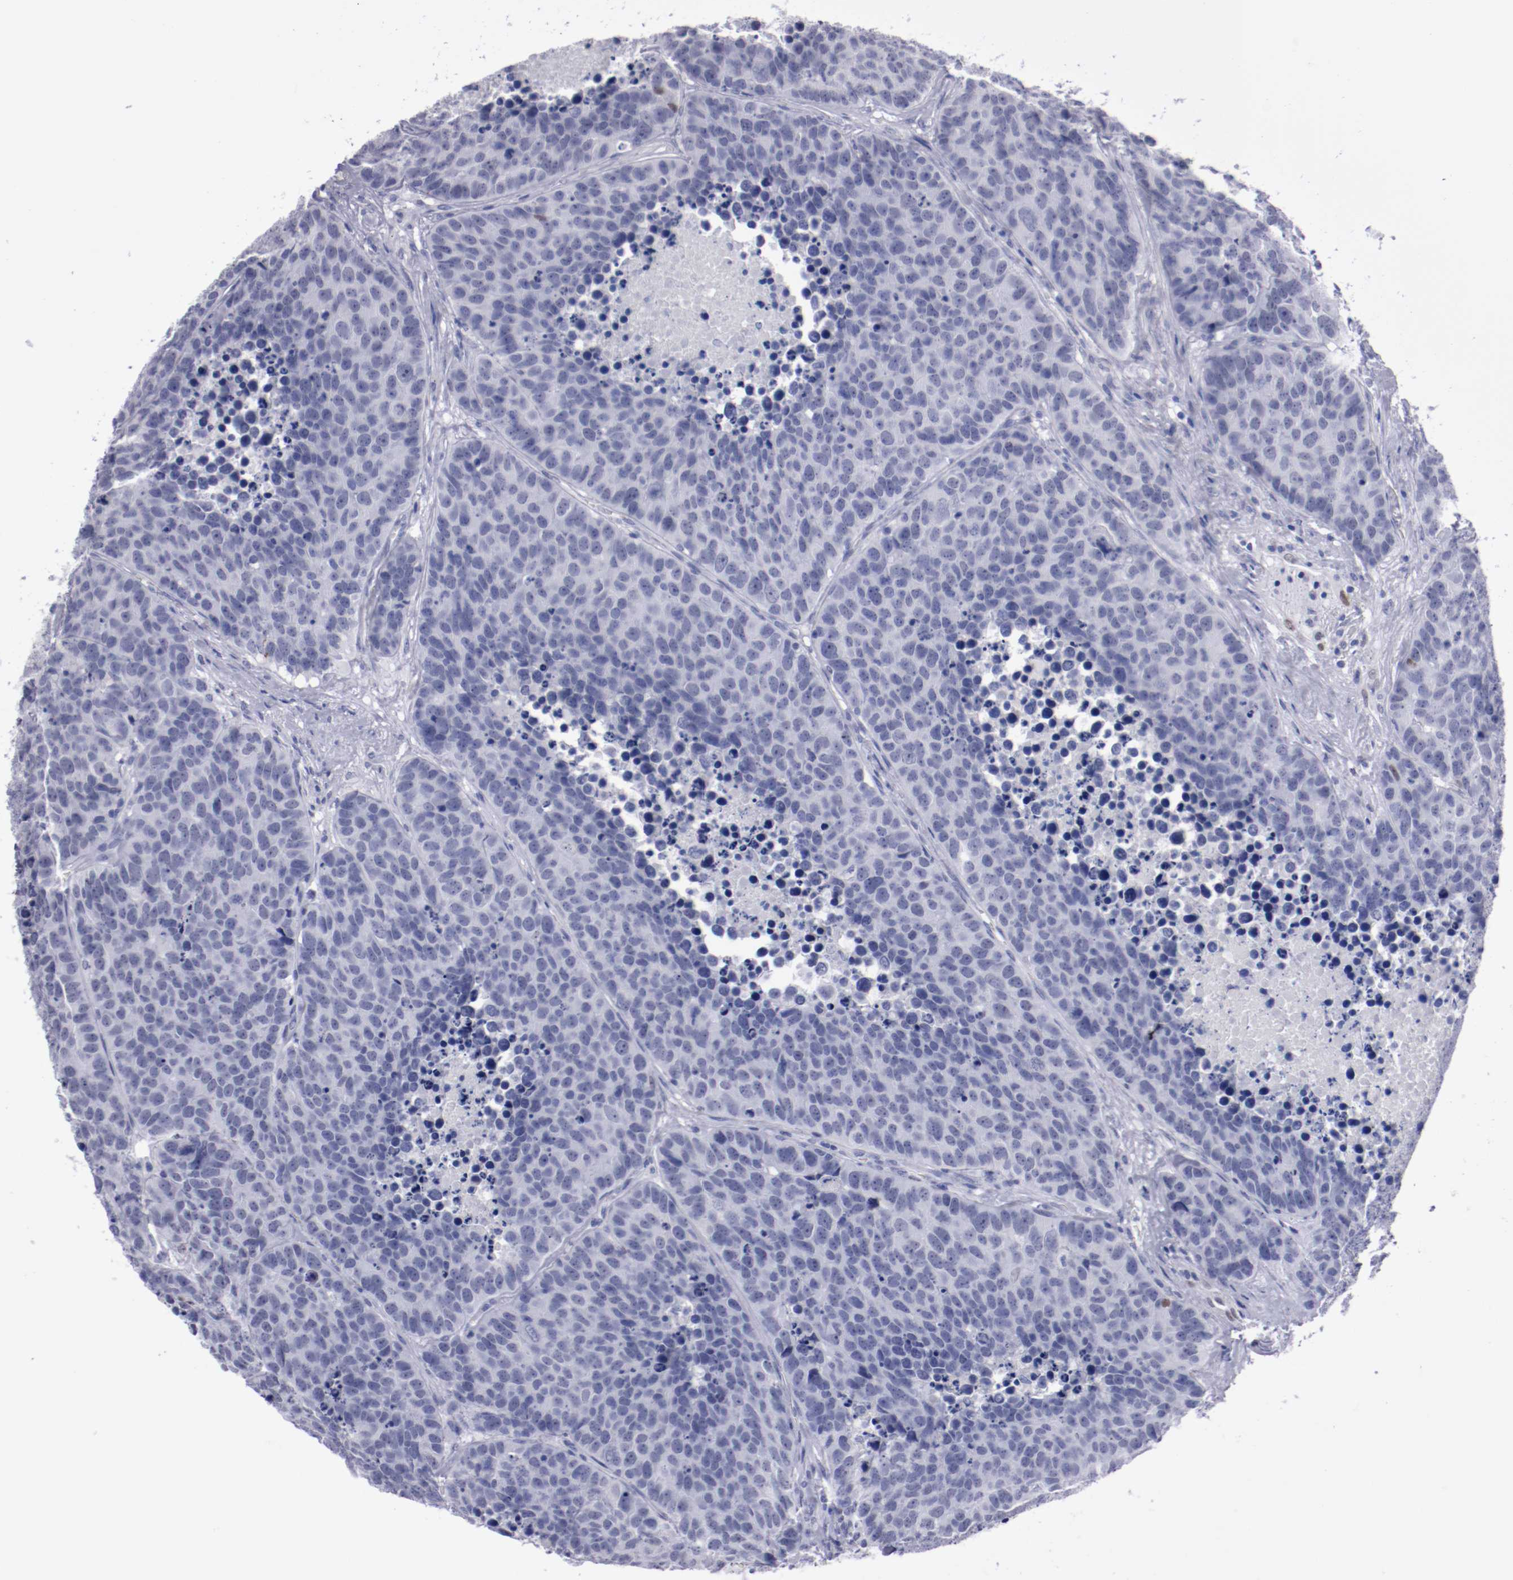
{"staining": {"intensity": "negative", "quantity": "none", "location": "none"}, "tissue": "carcinoid", "cell_type": "Tumor cells", "image_type": "cancer", "snomed": [{"axis": "morphology", "description": "Carcinoid, malignant, NOS"}, {"axis": "topography", "description": "Lung"}], "caption": "A high-resolution photomicrograph shows immunohistochemistry staining of carcinoid, which exhibits no significant expression in tumor cells.", "gene": "HNF1B", "patient": {"sex": "male", "age": 60}}